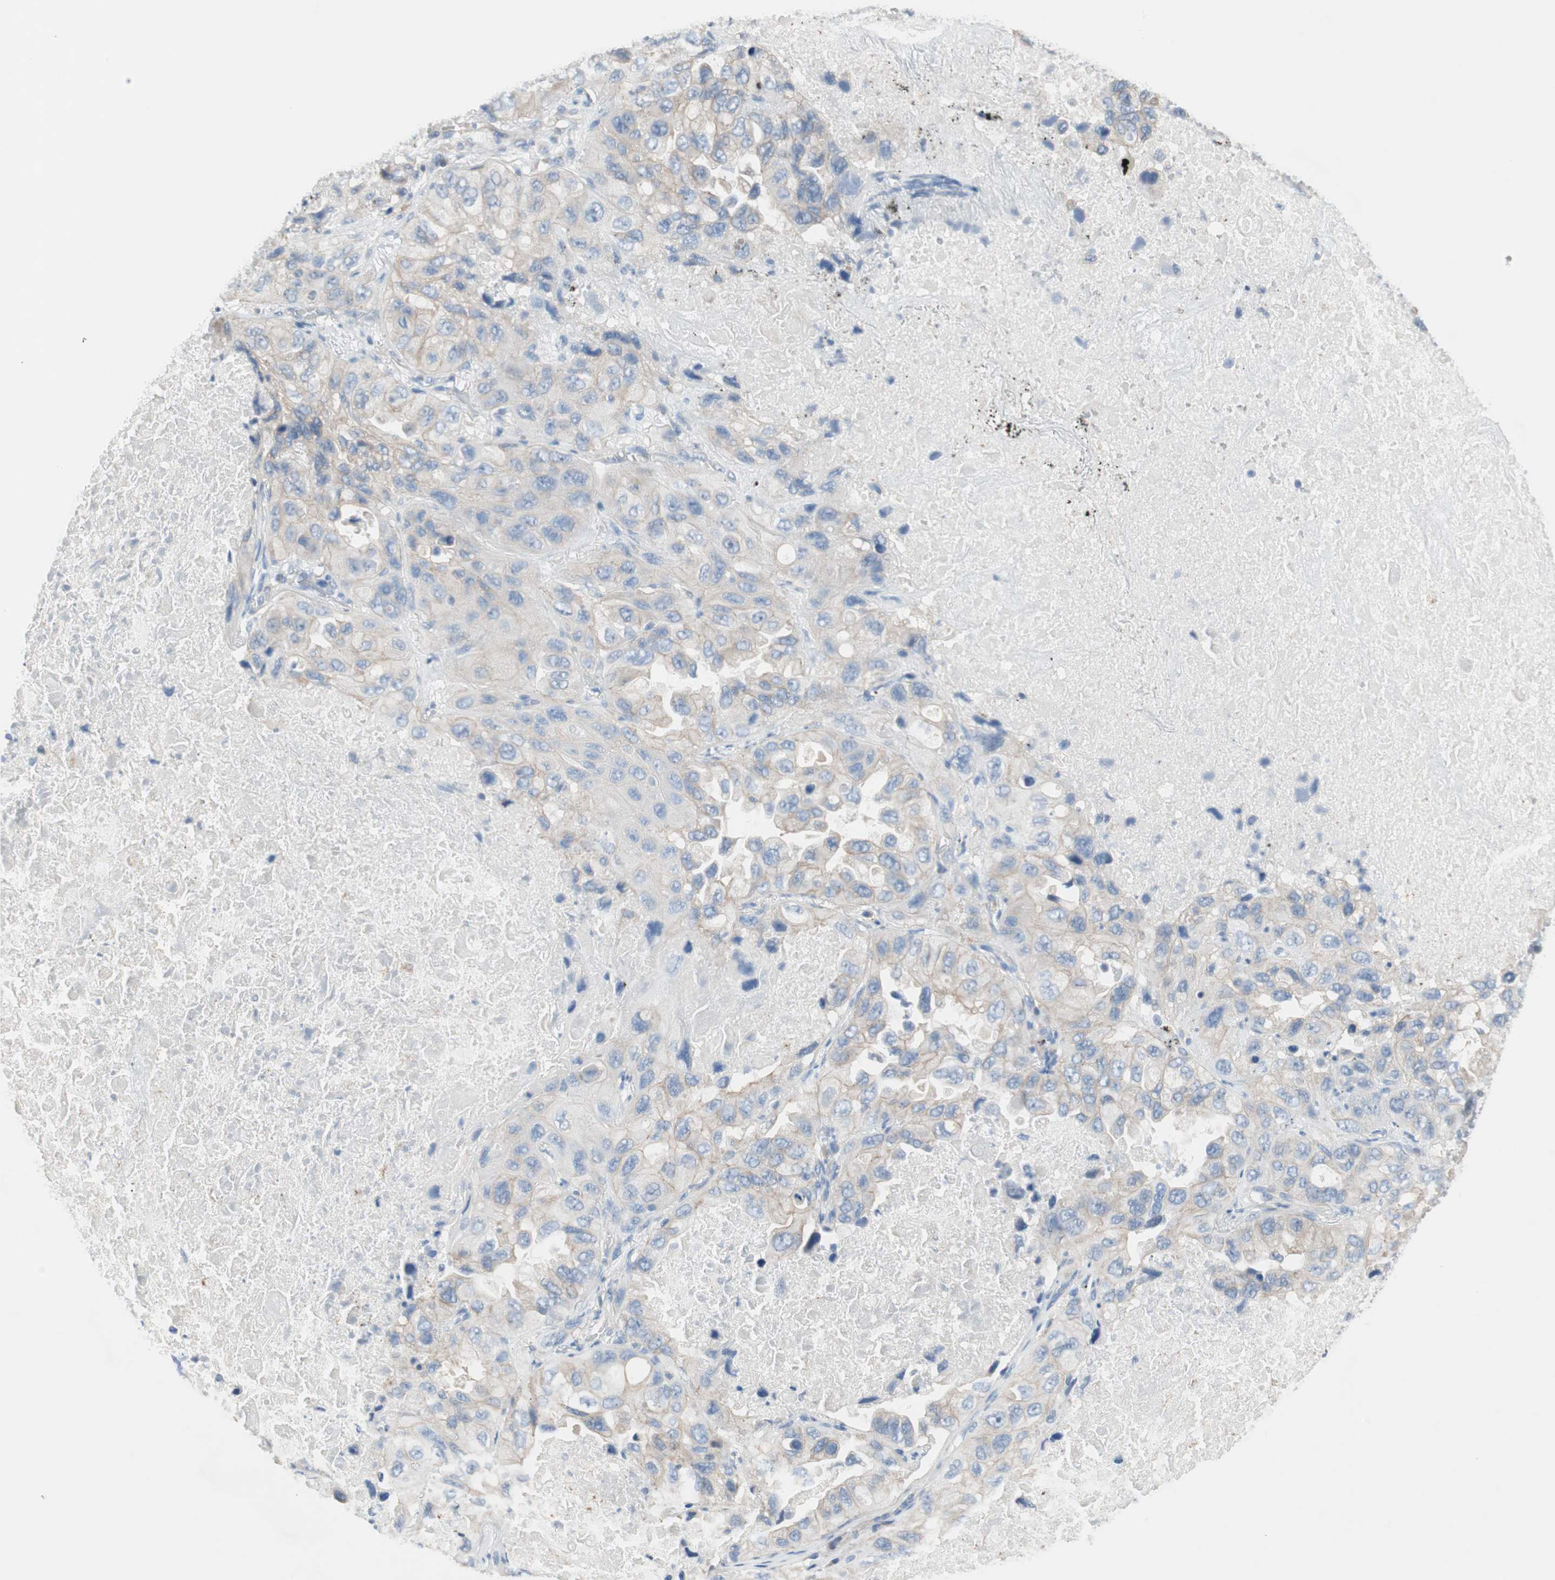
{"staining": {"intensity": "weak", "quantity": "<25%", "location": "cytoplasmic/membranous"}, "tissue": "lung cancer", "cell_type": "Tumor cells", "image_type": "cancer", "snomed": [{"axis": "morphology", "description": "Squamous cell carcinoma, NOS"}, {"axis": "topography", "description": "Lung"}], "caption": "Immunohistochemistry (IHC) histopathology image of lung cancer (squamous cell carcinoma) stained for a protein (brown), which reveals no expression in tumor cells.", "gene": "GLUL", "patient": {"sex": "female", "age": 73}}